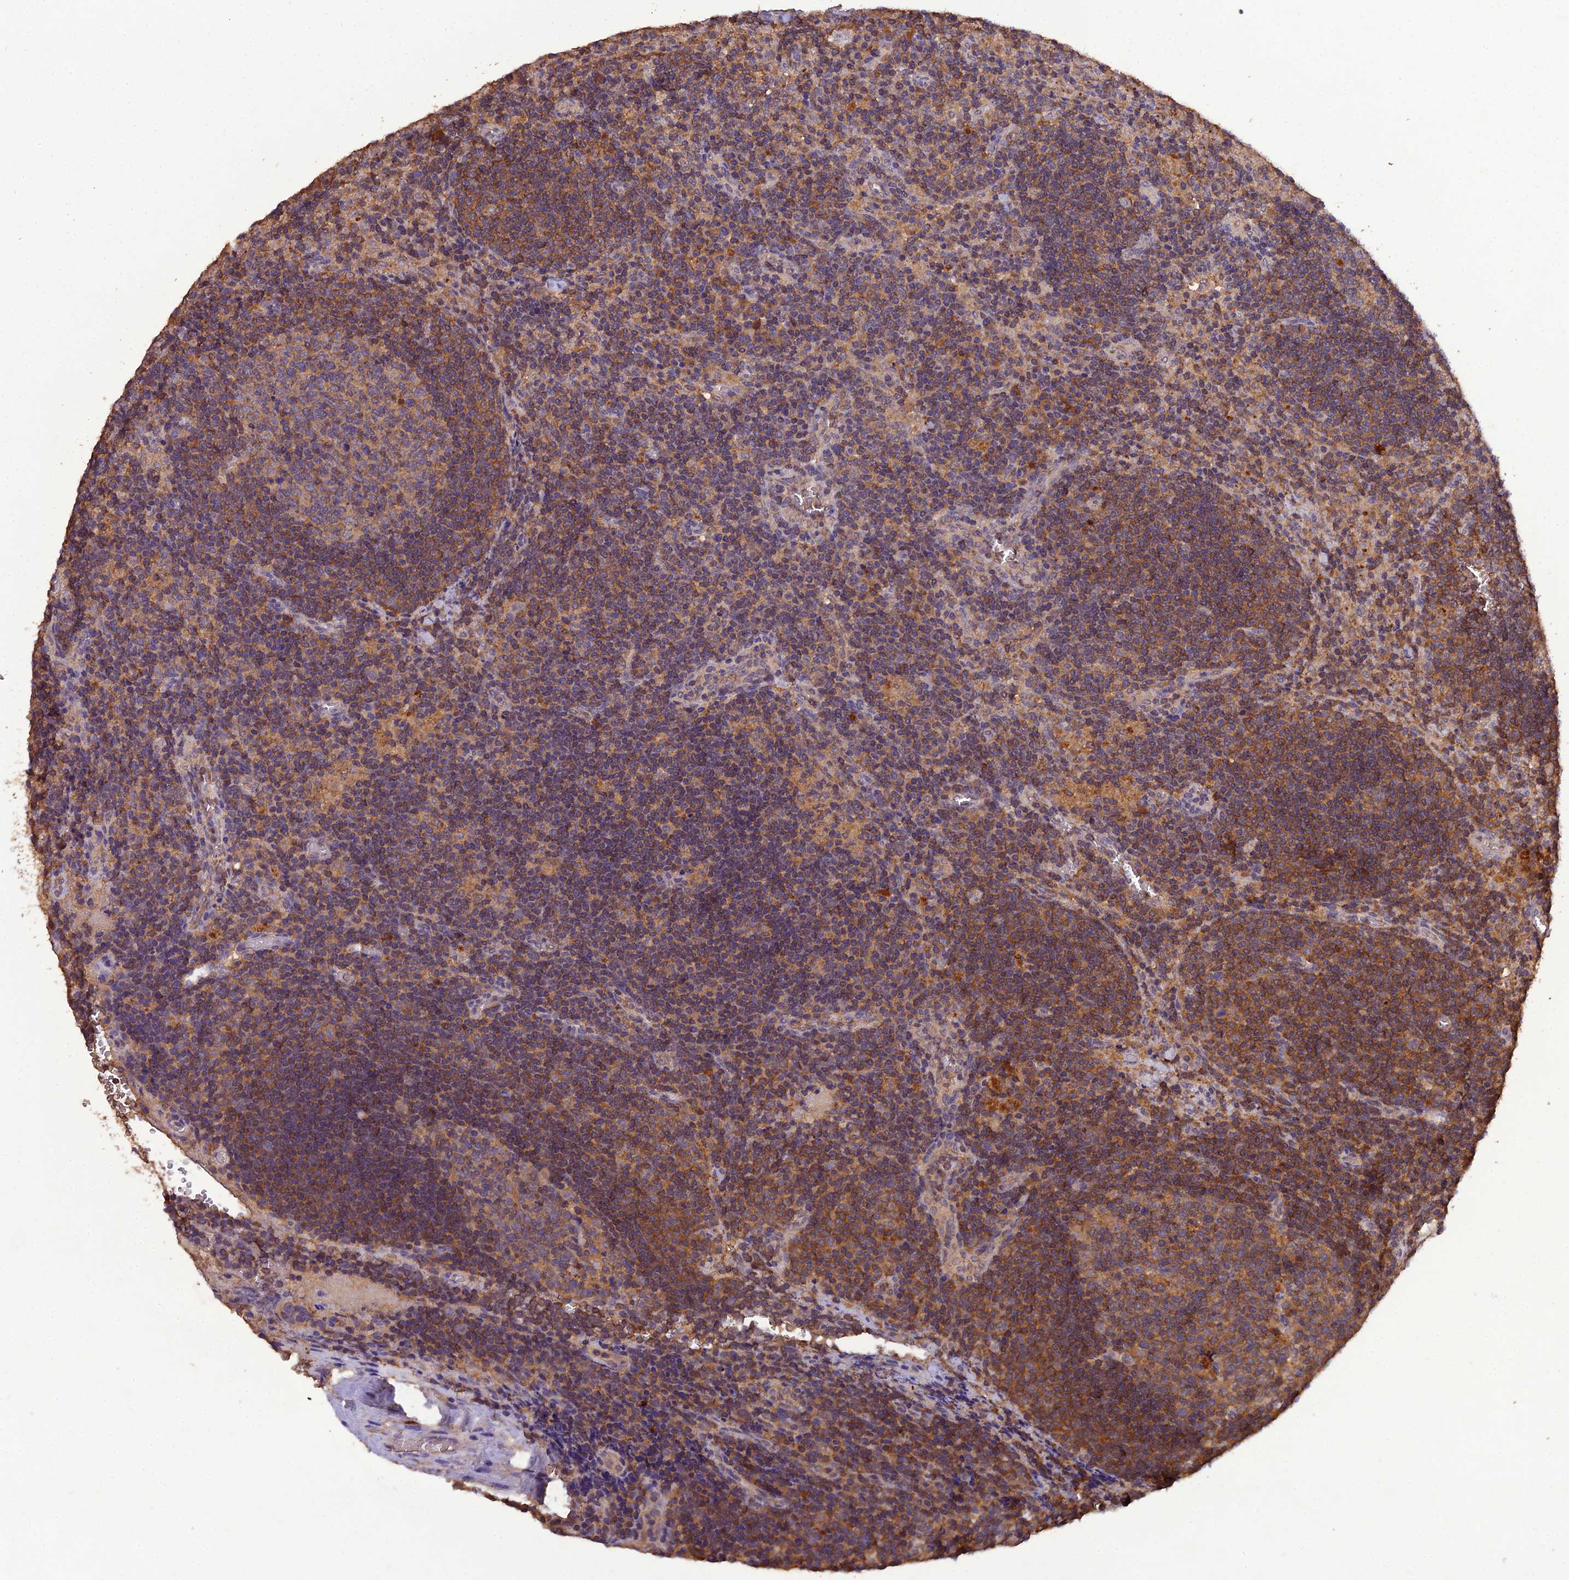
{"staining": {"intensity": "moderate", "quantity": ">75%", "location": "cytoplasmic/membranous"}, "tissue": "lymph node", "cell_type": "Germinal center cells", "image_type": "normal", "snomed": [{"axis": "morphology", "description": "Normal tissue, NOS"}, {"axis": "topography", "description": "Lymph node"}], "caption": "DAB immunohistochemical staining of normal human lymph node demonstrates moderate cytoplasmic/membranous protein staining in approximately >75% of germinal center cells. The staining was performed using DAB (3,3'-diaminobenzidine) to visualize the protein expression in brown, while the nuclei were stained in blue with hematoxylin (Magnification: 20x).", "gene": "TMEM258", "patient": {"sex": "male", "age": 58}}